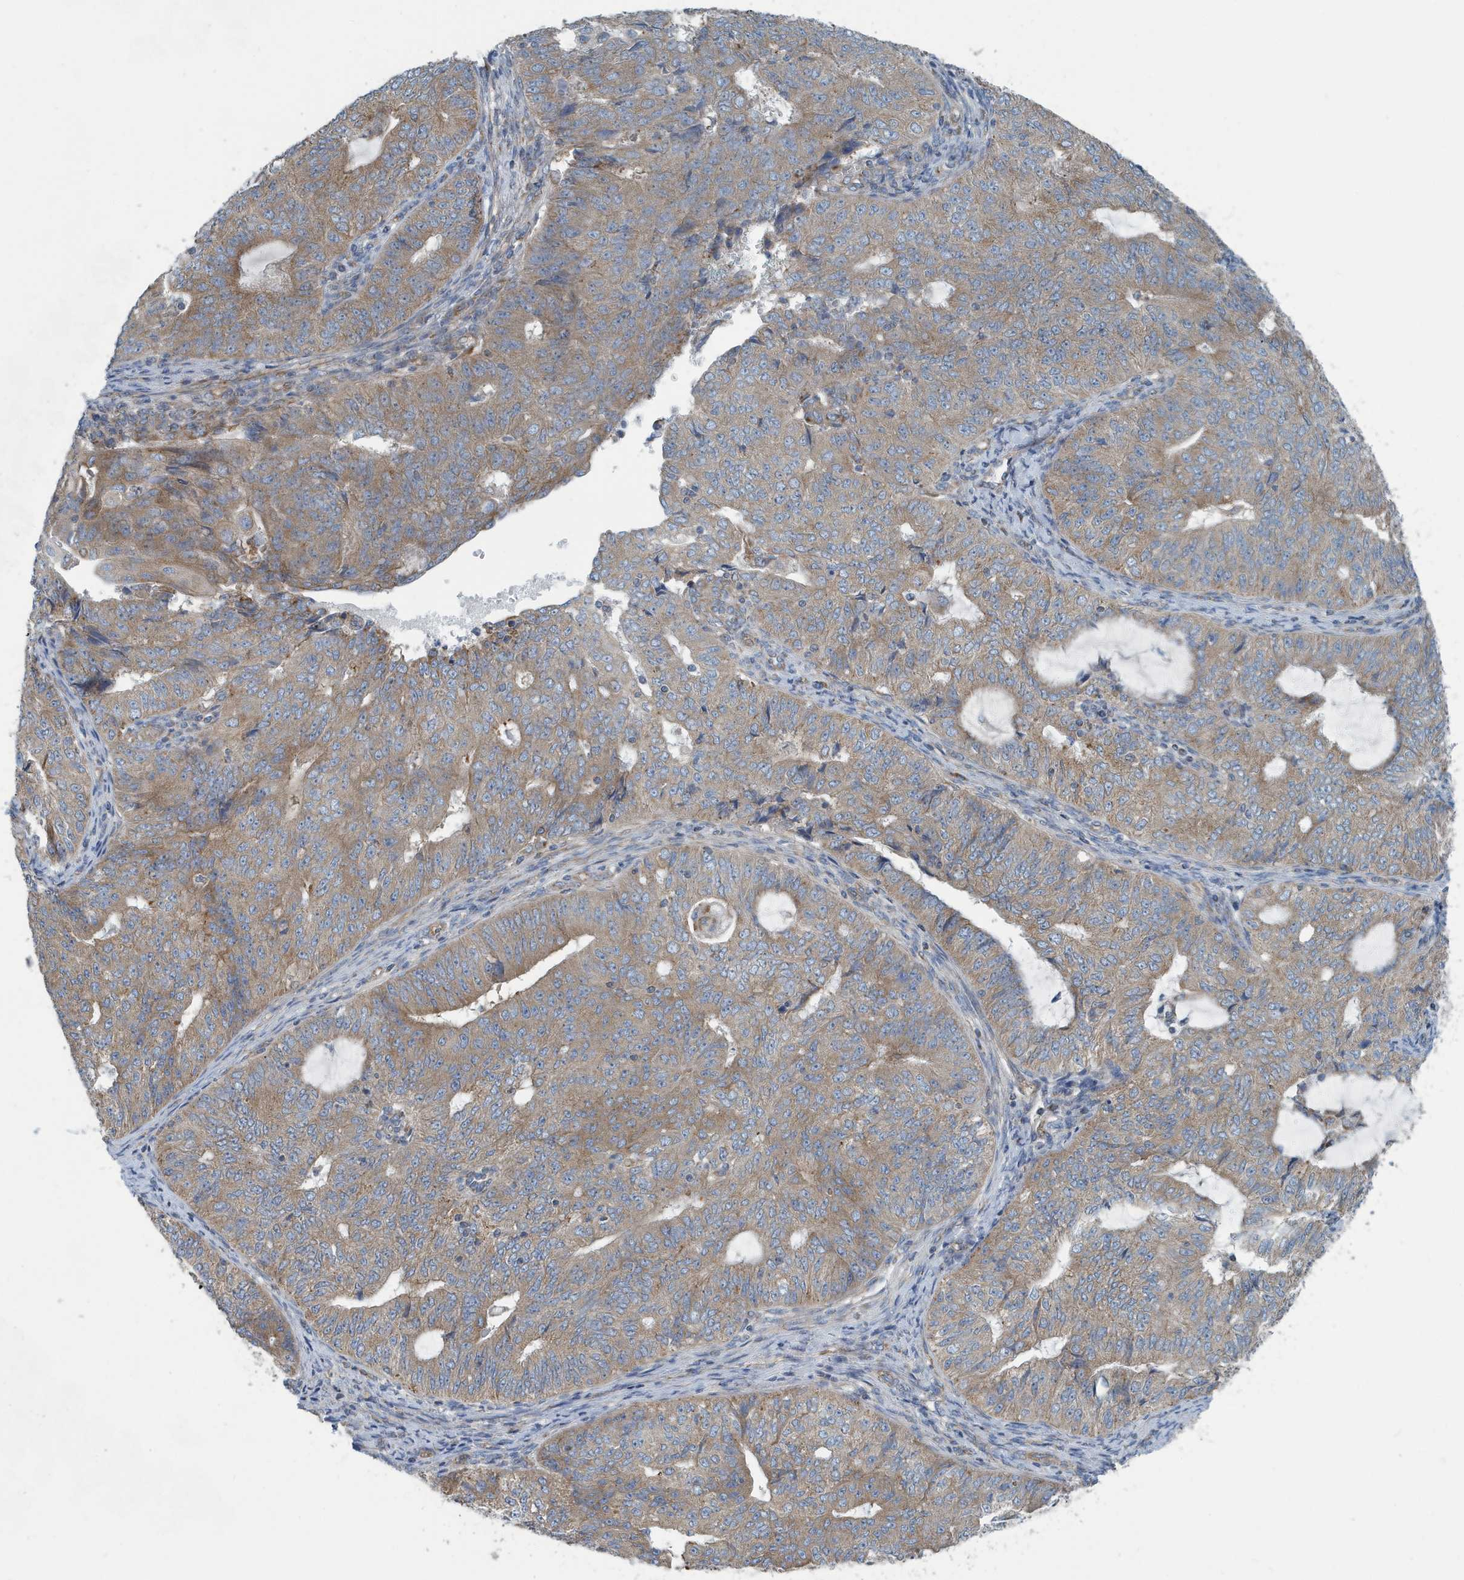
{"staining": {"intensity": "moderate", "quantity": ">75%", "location": "cytoplasmic/membranous"}, "tissue": "endometrial cancer", "cell_type": "Tumor cells", "image_type": "cancer", "snomed": [{"axis": "morphology", "description": "Adenocarcinoma, NOS"}, {"axis": "topography", "description": "Endometrium"}], "caption": "Endometrial adenocarcinoma stained for a protein (brown) exhibits moderate cytoplasmic/membranous positive expression in approximately >75% of tumor cells.", "gene": "PPM1M", "patient": {"sex": "female", "age": 32}}